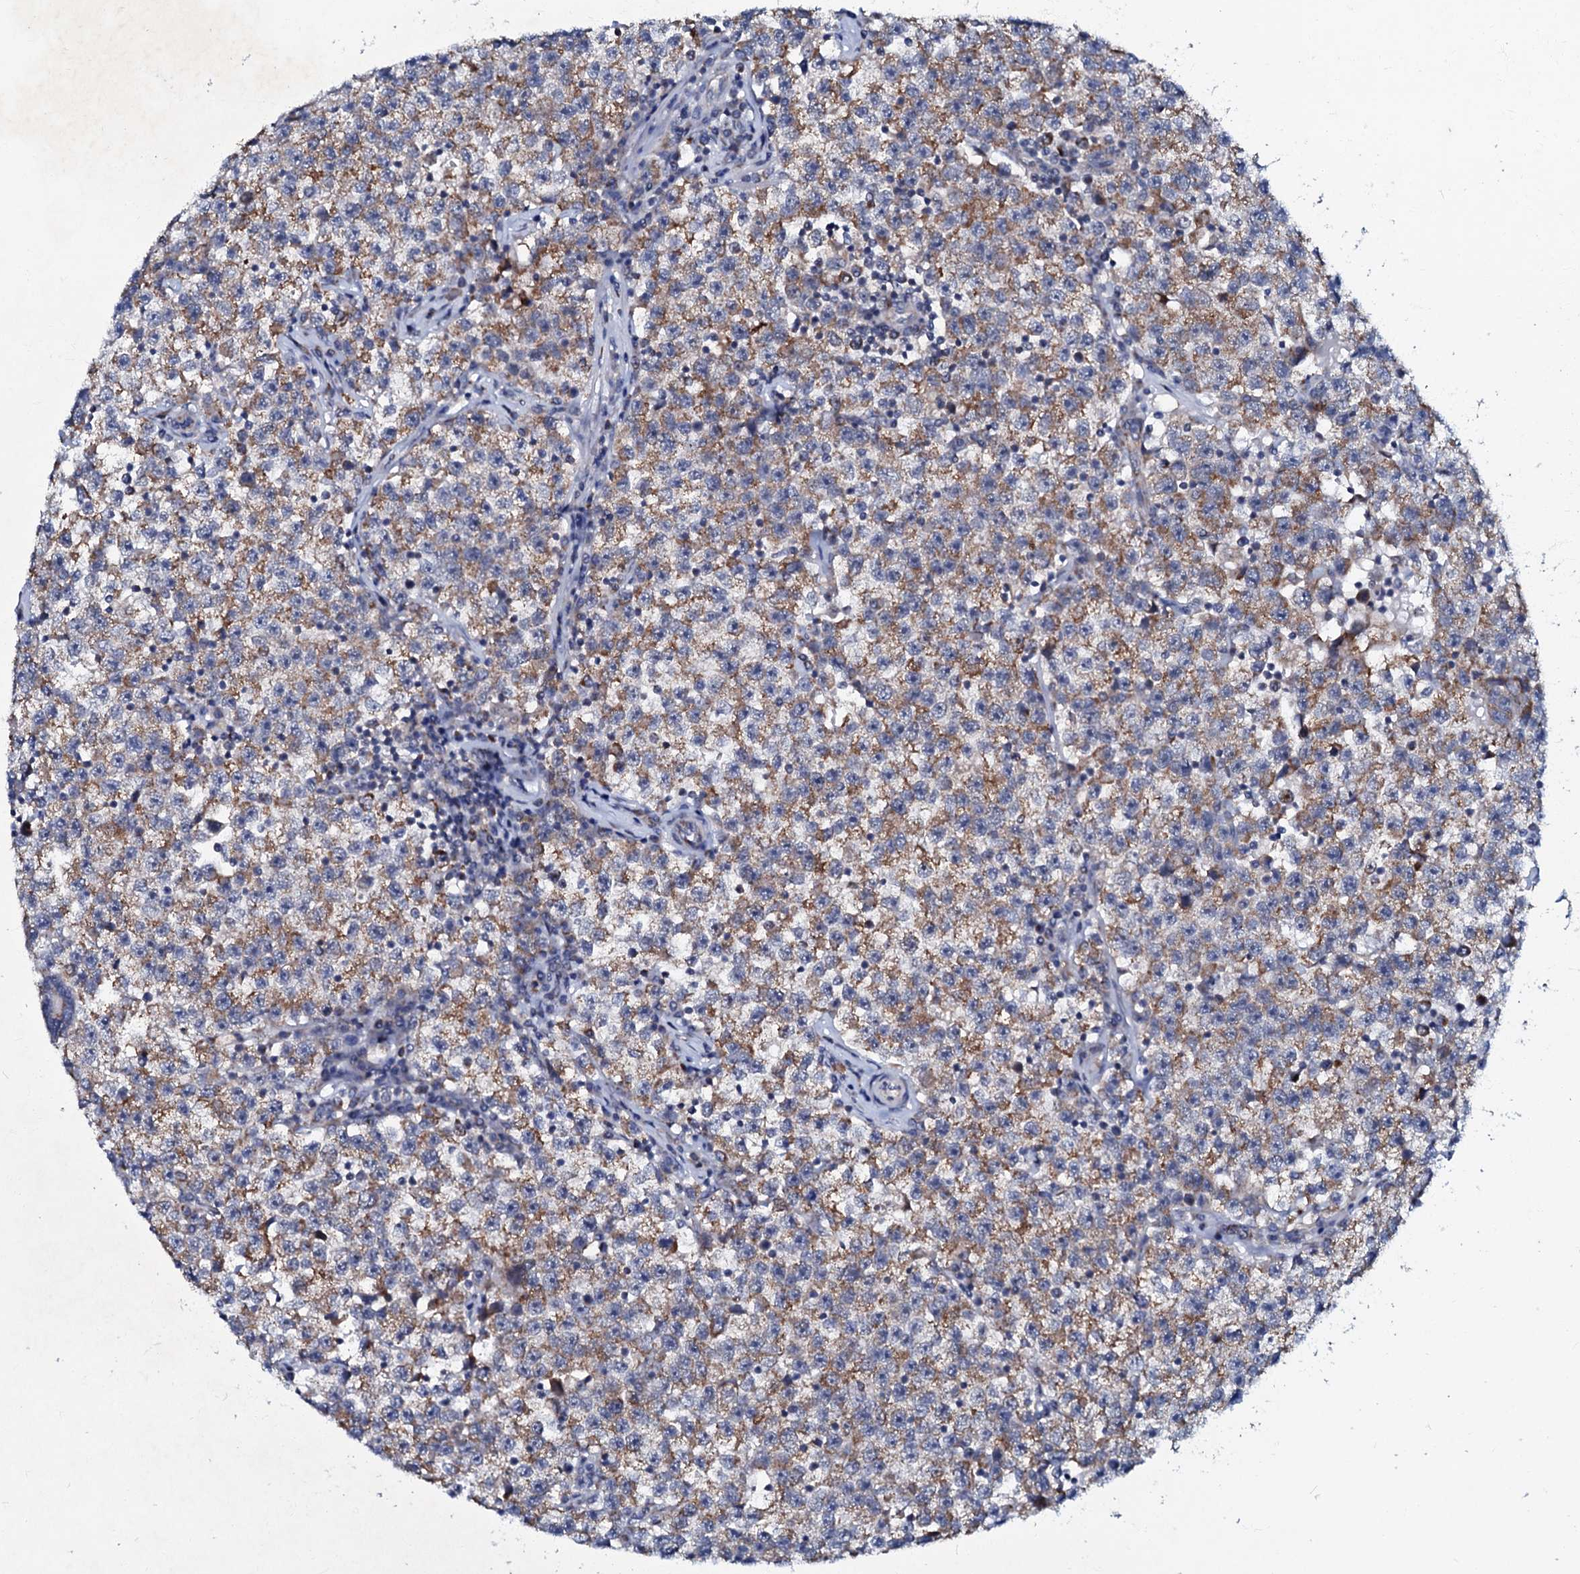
{"staining": {"intensity": "moderate", "quantity": ">75%", "location": "cytoplasmic/membranous"}, "tissue": "testis cancer", "cell_type": "Tumor cells", "image_type": "cancer", "snomed": [{"axis": "morphology", "description": "Seminoma, NOS"}, {"axis": "topography", "description": "Testis"}], "caption": "Approximately >75% of tumor cells in testis seminoma display moderate cytoplasmic/membranous protein staining as visualized by brown immunohistochemical staining.", "gene": "MRPL51", "patient": {"sex": "male", "age": 22}}